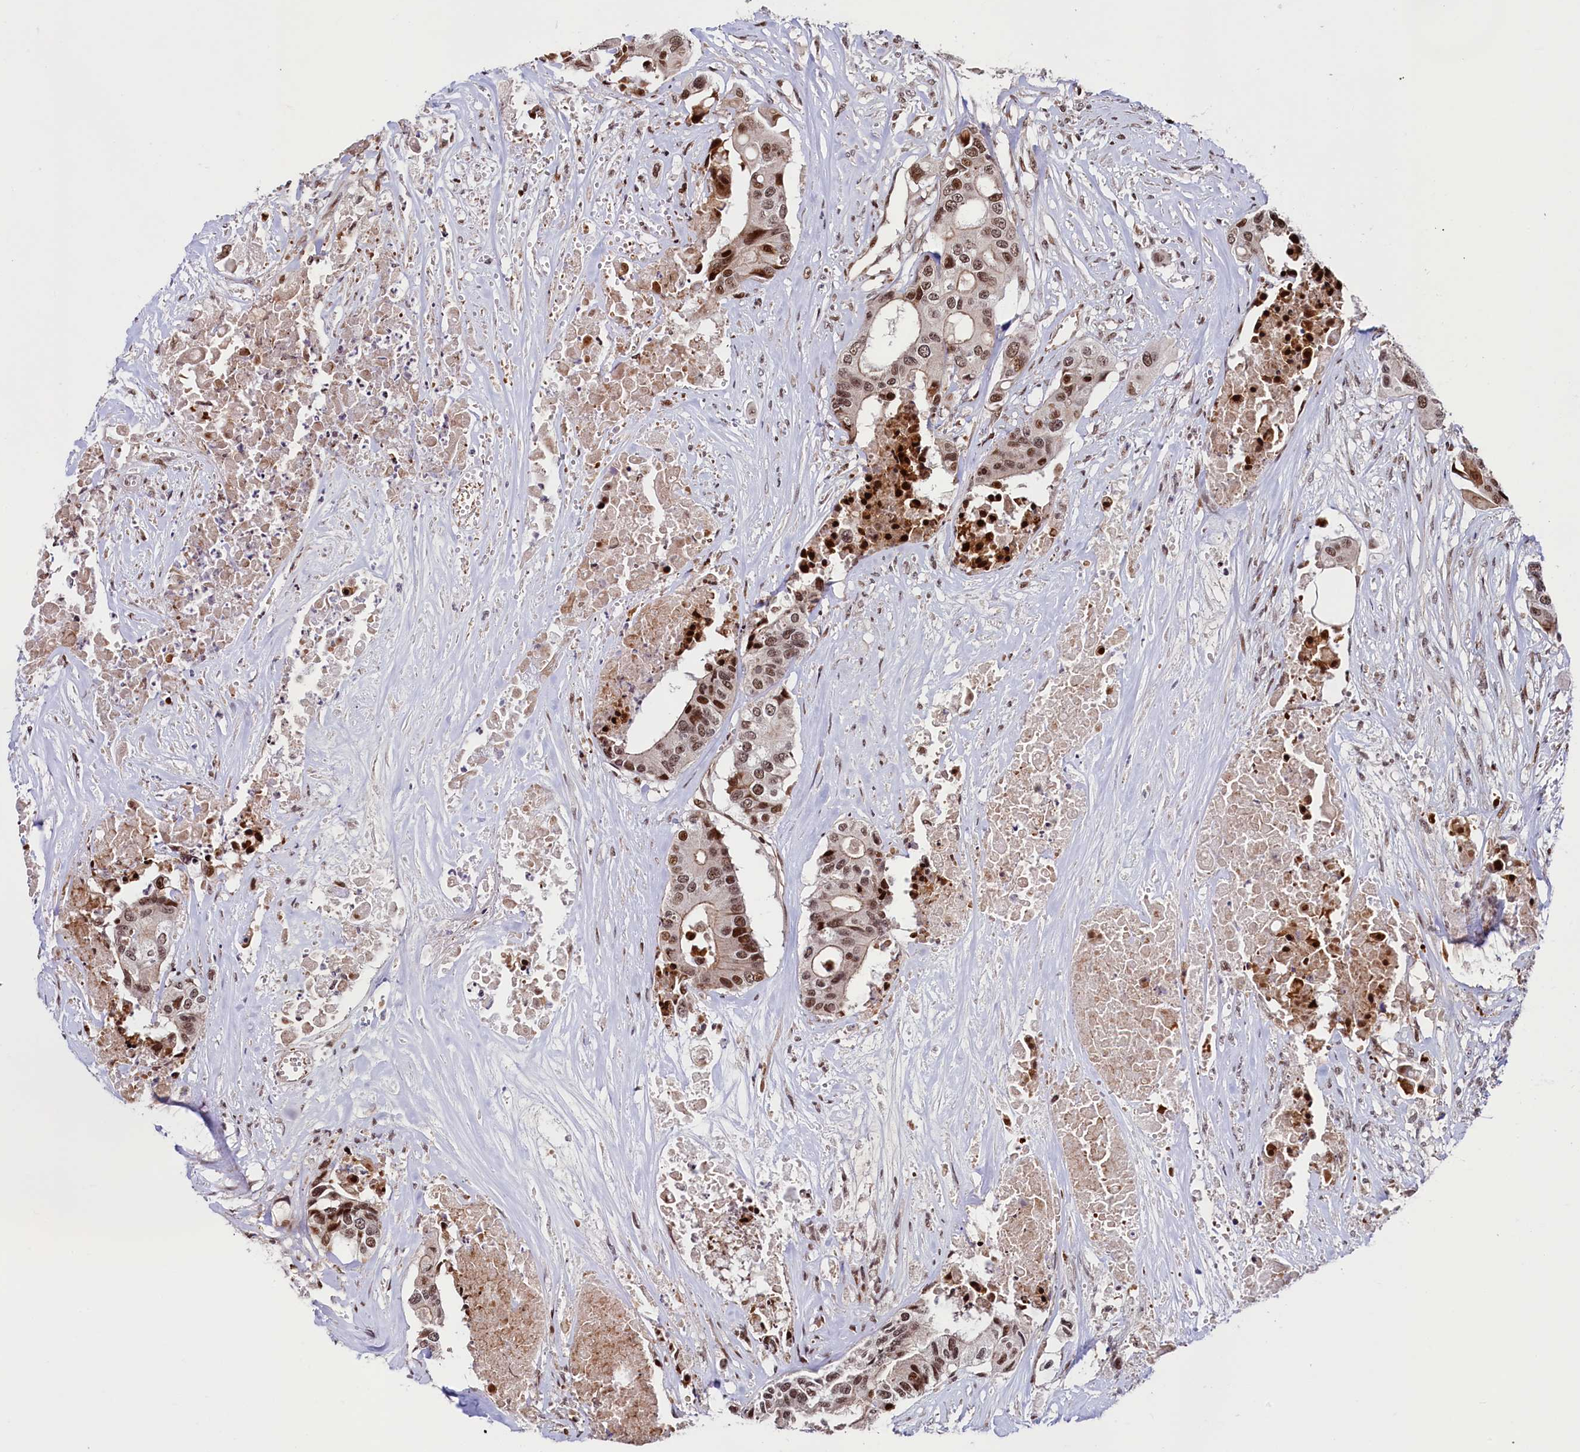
{"staining": {"intensity": "moderate", "quantity": ">75%", "location": "nuclear"}, "tissue": "colorectal cancer", "cell_type": "Tumor cells", "image_type": "cancer", "snomed": [{"axis": "morphology", "description": "Adenocarcinoma, NOS"}, {"axis": "topography", "description": "Colon"}], "caption": "Immunohistochemistry image of neoplastic tissue: adenocarcinoma (colorectal) stained using IHC shows medium levels of moderate protein expression localized specifically in the nuclear of tumor cells, appearing as a nuclear brown color.", "gene": "LEO1", "patient": {"sex": "male", "age": 77}}